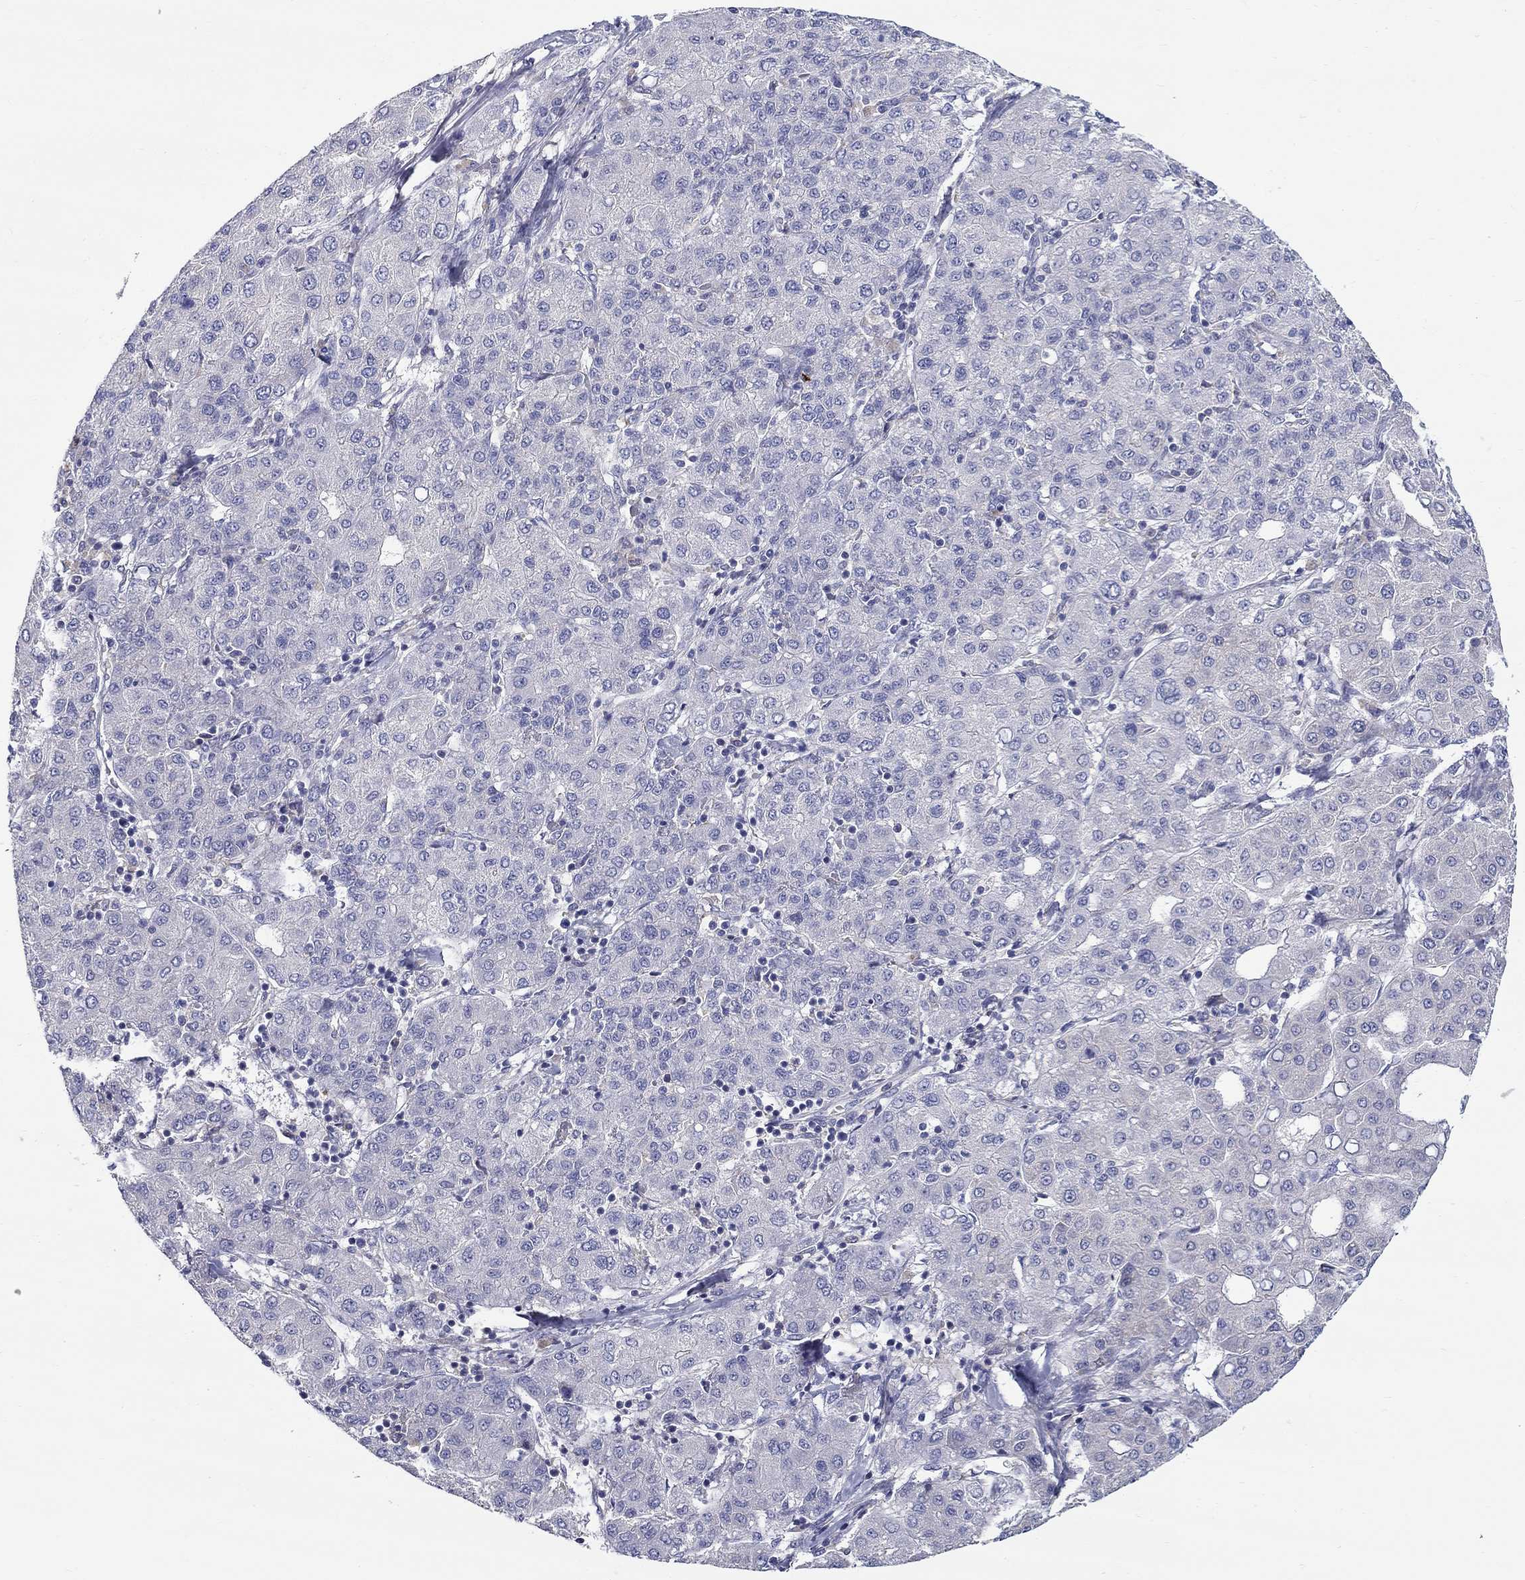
{"staining": {"intensity": "negative", "quantity": "none", "location": "none"}, "tissue": "liver cancer", "cell_type": "Tumor cells", "image_type": "cancer", "snomed": [{"axis": "morphology", "description": "Carcinoma, Hepatocellular, NOS"}, {"axis": "topography", "description": "Liver"}], "caption": "There is no significant expression in tumor cells of liver cancer (hepatocellular carcinoma).", "gene": "QRFPR", "patient": {"sex": "male", "age": 65}}